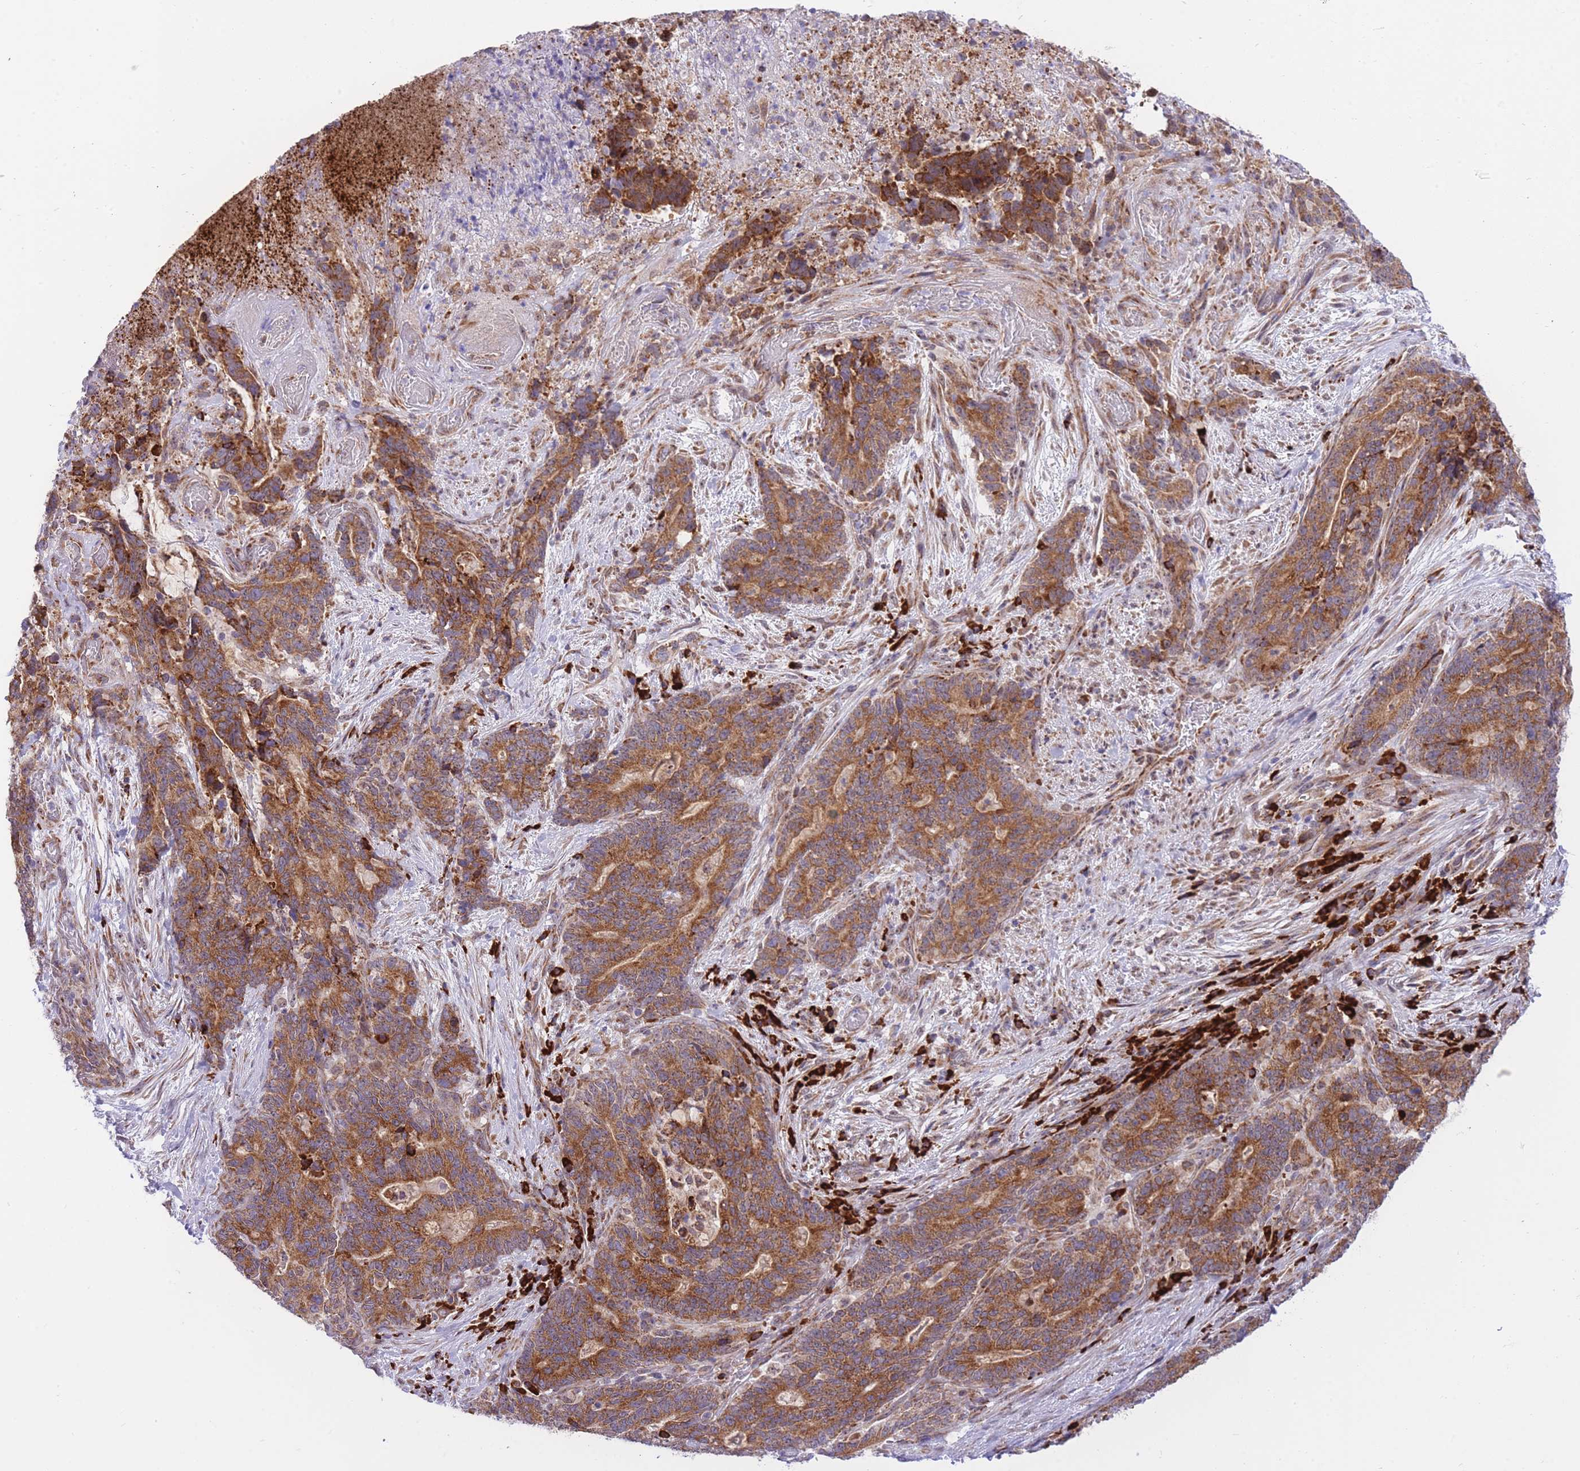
{"staining": {"intensity": "strong", "quantity": ">75%", "location": "cytoplasmic/membranous"}, "tissue": "stomach cancer", "cell_type": "Tumor cells", "image_type": "cancer", "snomed": [{"axis": "morphology", "description": "Normal tissue, NOS"}, {"axis": "morphology", "description": "Adenocarcinoma, NOS"}, {"axis": "topography", "description": "Stomach"}], "caption": "DAB (3,3'-diaminobenzidine) immunohistochemical staining of human stomach cancer (adenocarcinoma) exhibits strong cytoplasmic/membranous protein positivity in approximately >75% of tumor cells. The staining was performed using DAB to visualize the protein expression in brown, while the nuclei were stained in blue with hematoxylin (Magnification: 20x).", "gene": "EXOSC8", "patient": {"sex": "female", "age": 64}}